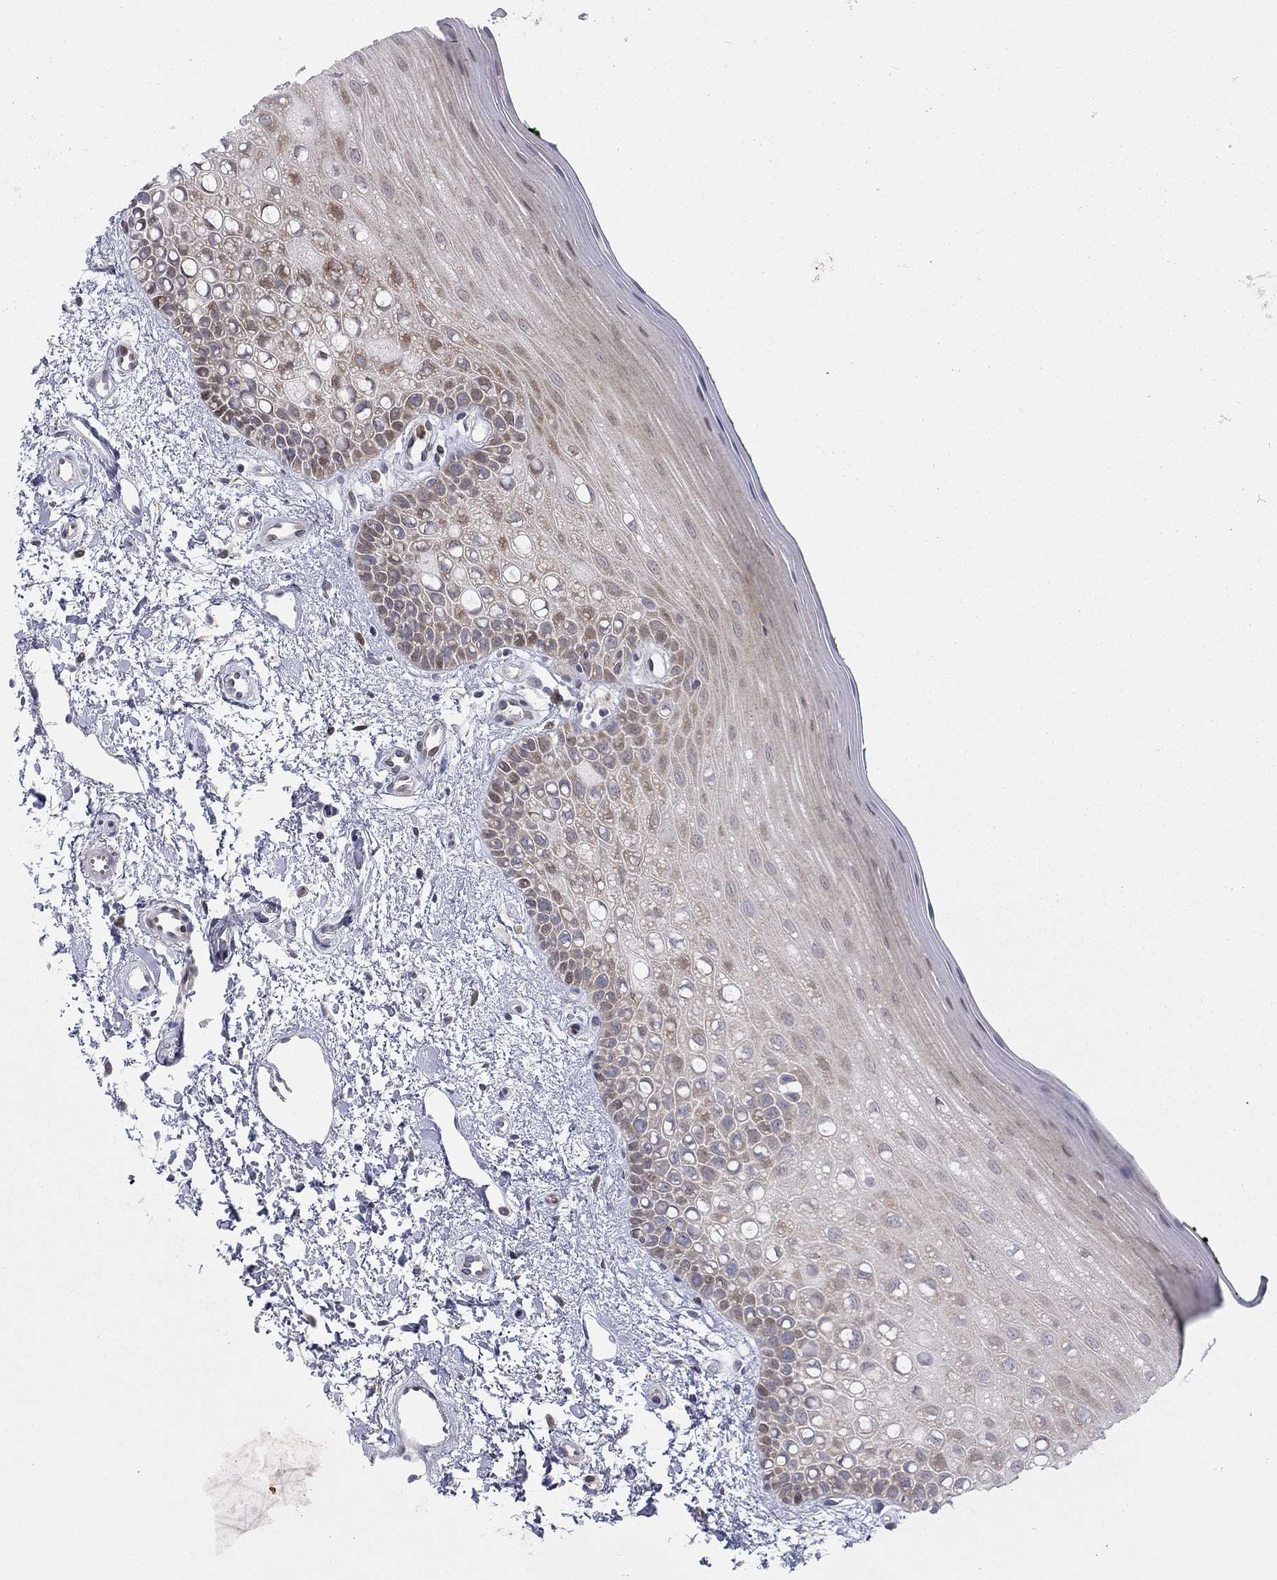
{"staining": {"intensity": "weak", "quantity": "25%-75%", "location": "cytoplasmic/membranous"}, "tissue": "oral mucosa", "cell_type": "Squamous epithelial cells", "image_type": "normal", "snomed": [{"axis": "morphology", "description": "Normal tissue, NOS"}, {"axis": "topography", "description": "Oral tissue"}], "caption": "This is an image of immunohistochemistry (IHC) staining of unremarkable oral mucosa, which shows weak expression in the cytoplasmic/membranous of squamous epithelial cells.", "gene": "TTC21B", "patient": {"sex": "female", "age": 78}}